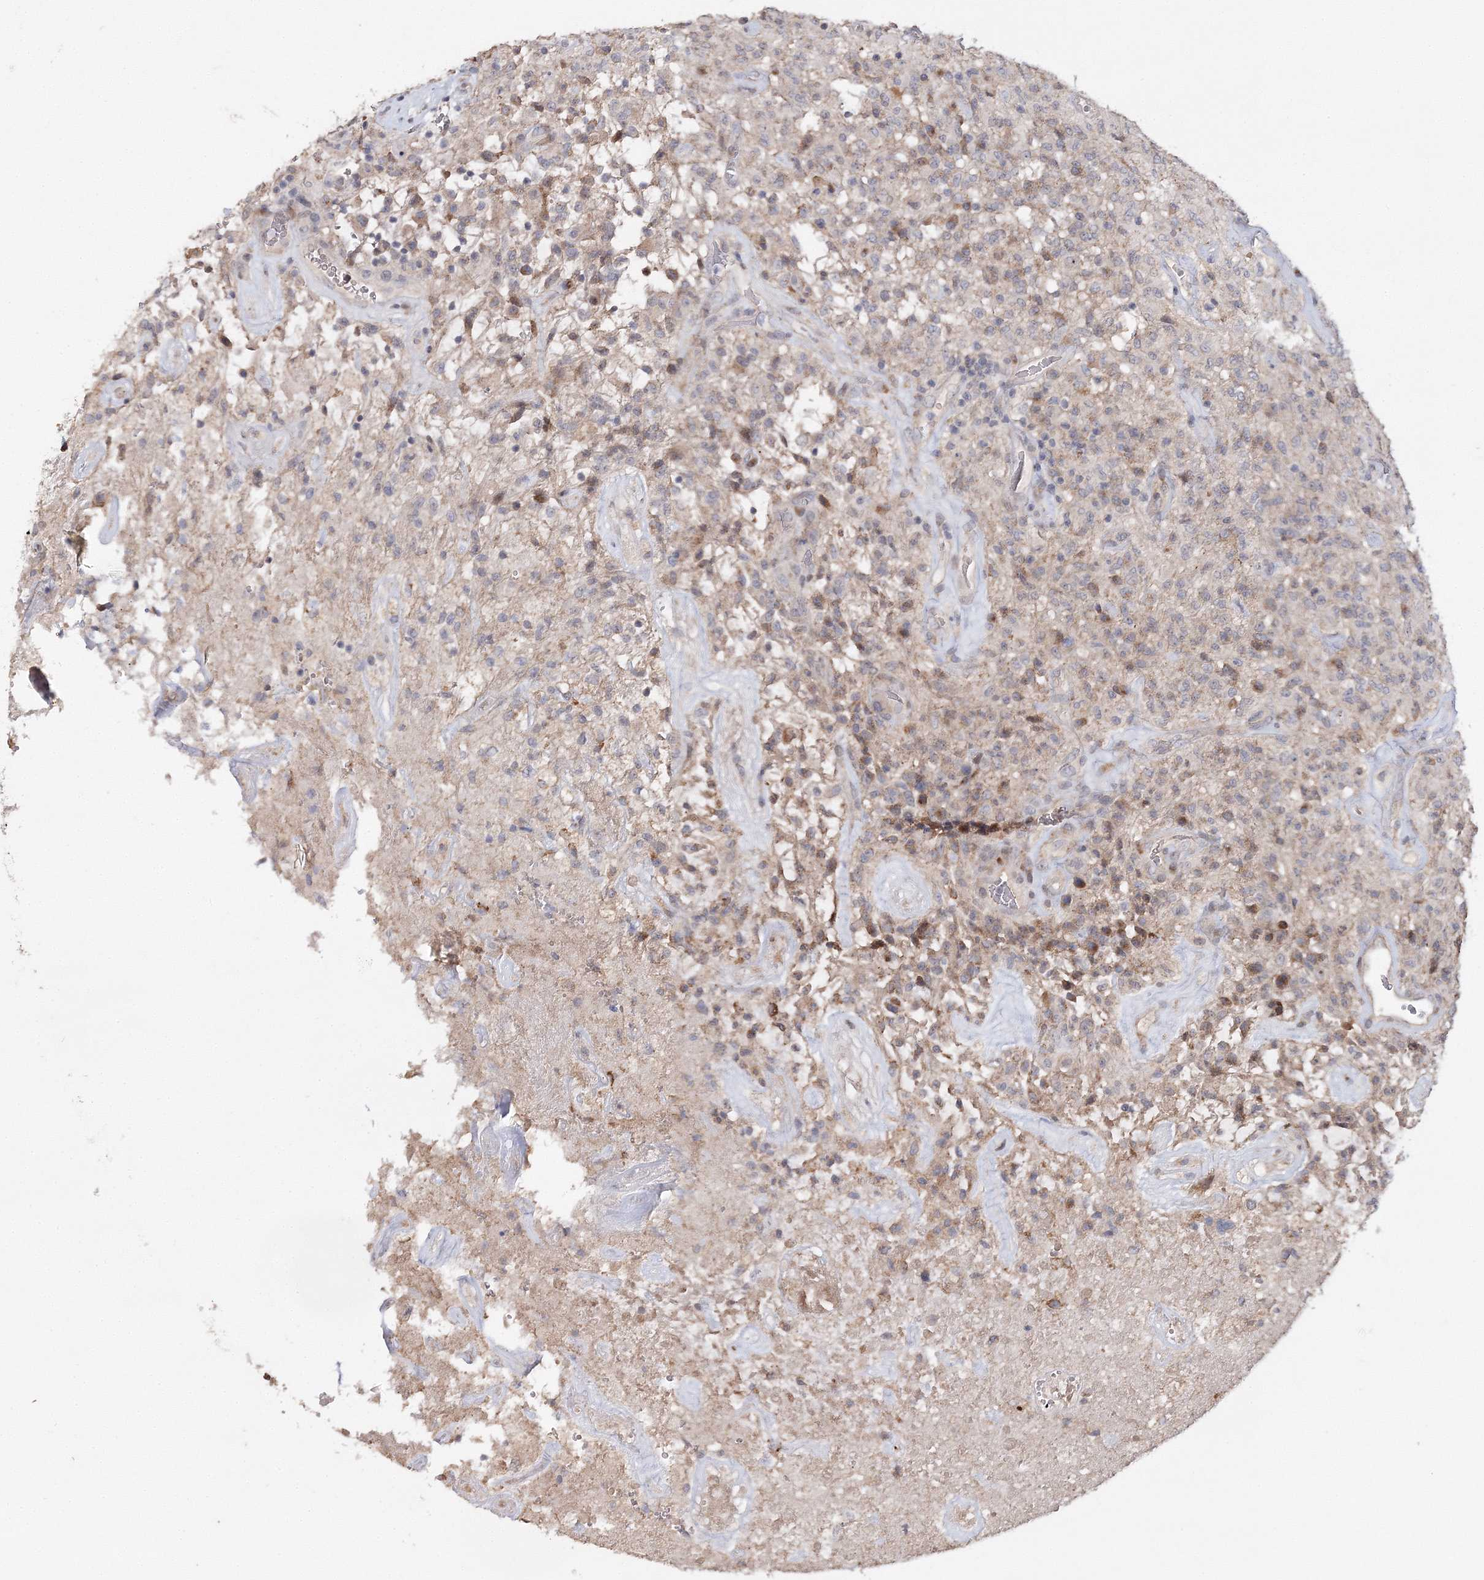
{"staining": {"intensity": "negative", "quantity": "none", "location": "none"}, "tissue": "glioma", "cell_type": "Tumor cells", "image_type": "cancer", "snomed": [{"axis": "morphology", "description": "Glioma, malignant, High grade"}, {"axis": "topography", "description": "Brain"}], "caption": "Histopathology image shows no significant protein positivity in tumor cells of malignant glioma (high-grade).", "gene": "GJB5", "patient": {"sex": "female", "age": 57}}